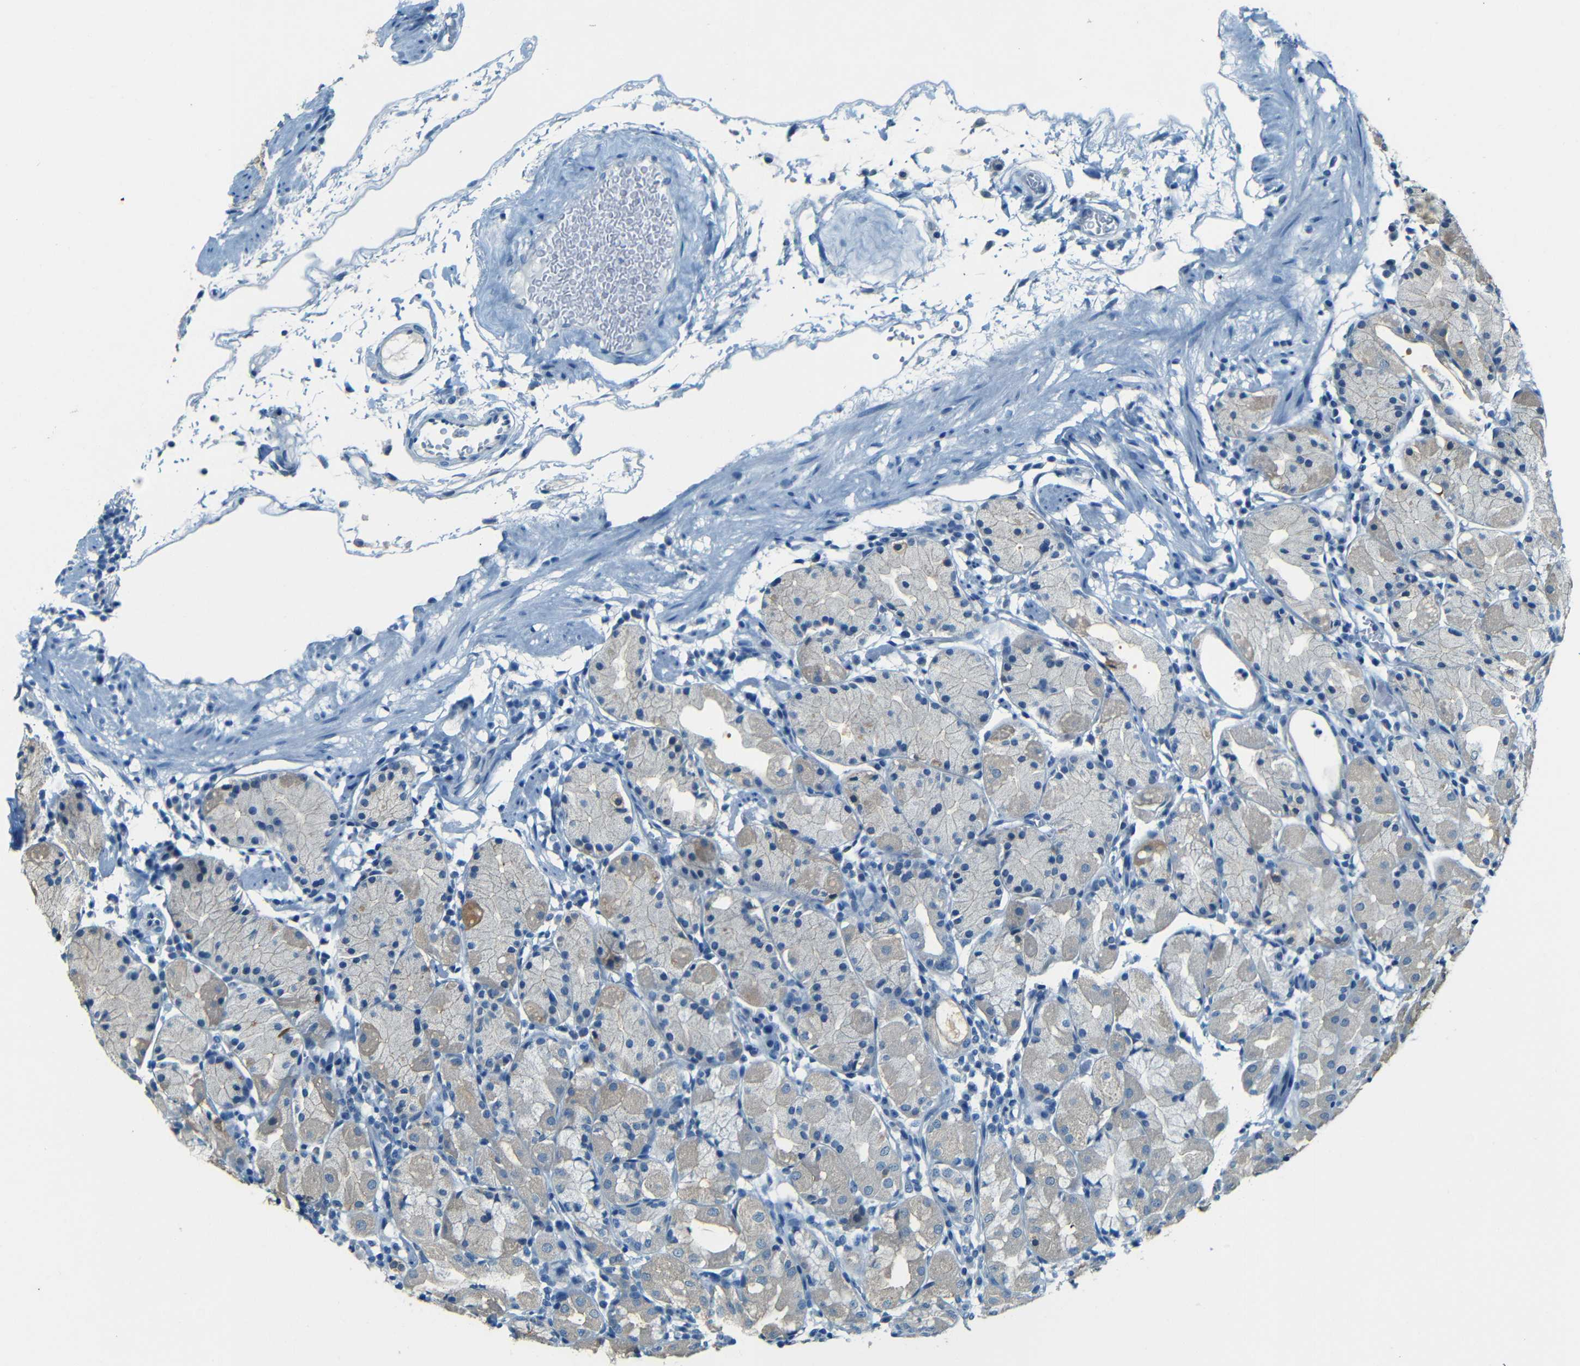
{"staining": {"intensity": "weak", "quantity": "<25%", "location": "cytoplasmic/membranous"}, "tissue": "stomach", "cell_type": "Glandular cells", "image_type": "normal", "snomed": [{"axis": "morphology", "description": "Normal tissue, NOS"}, {"axis": "topography", "description": "Stomach"}, {"axis": "topography", "description": "Stomach, lower"}], "caption": "This is a micrograph of IHC staining of benign stomach, which shows no staining in glandular cells.", "gene": "ZMAT1", "patient": {"sex": "female", "age": 75}}